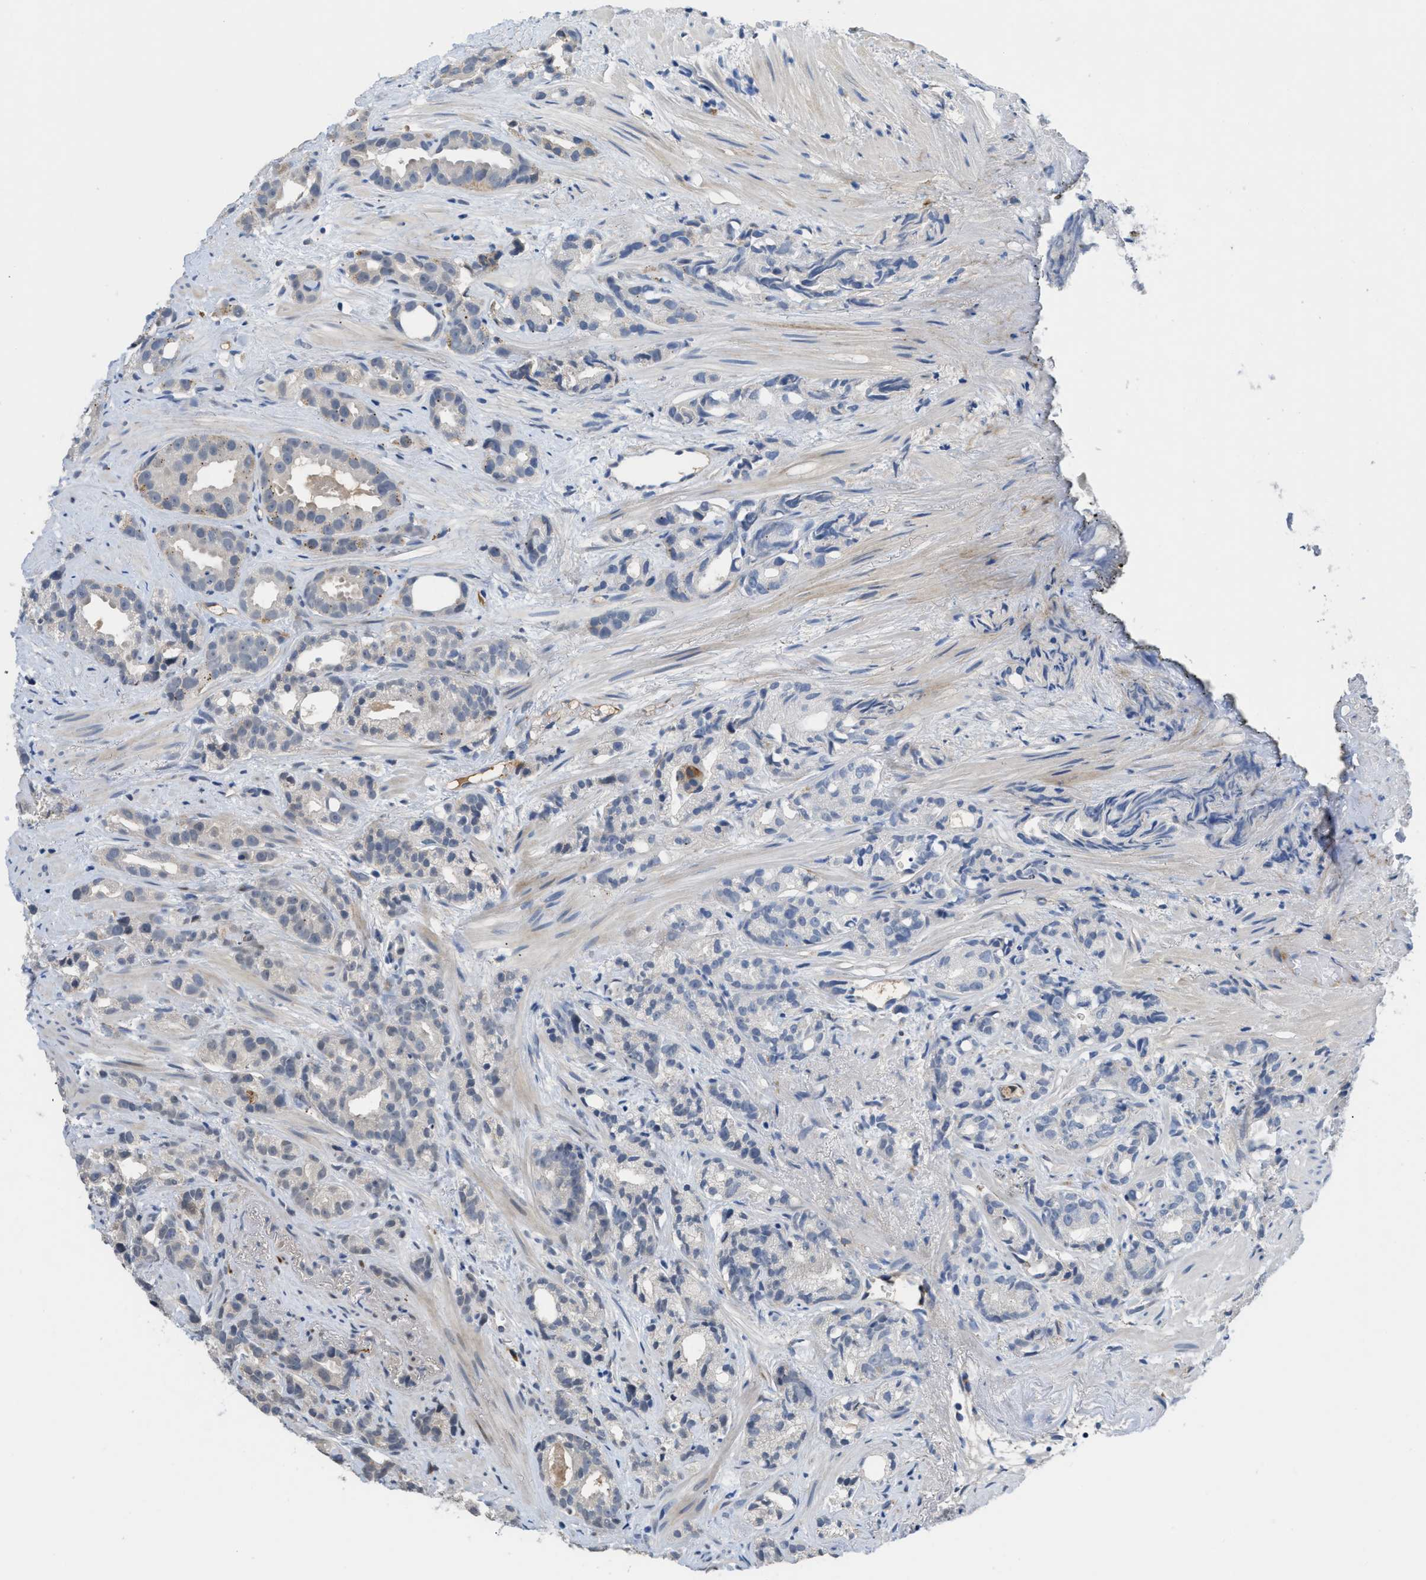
{"staining": {"intensity": "negative", "quantity": "none", "location": "none"}, "tissue": "prostate cancer", "cell_type": "Tumor cells", "image_type": "cancer", "snomed": [{"axis": "morphology", "description": "Adenocarcinoma, Low grade"}, {"axis": "topography", "description": "Prostate"}], "caption": "Immunohistochemical staining of prostate cancer (low-grade adenocarcinoma) reveals no significant staining in tumor cells.", "gene": "OR9K2", "patient": {"sex": "male", "age": 89}}